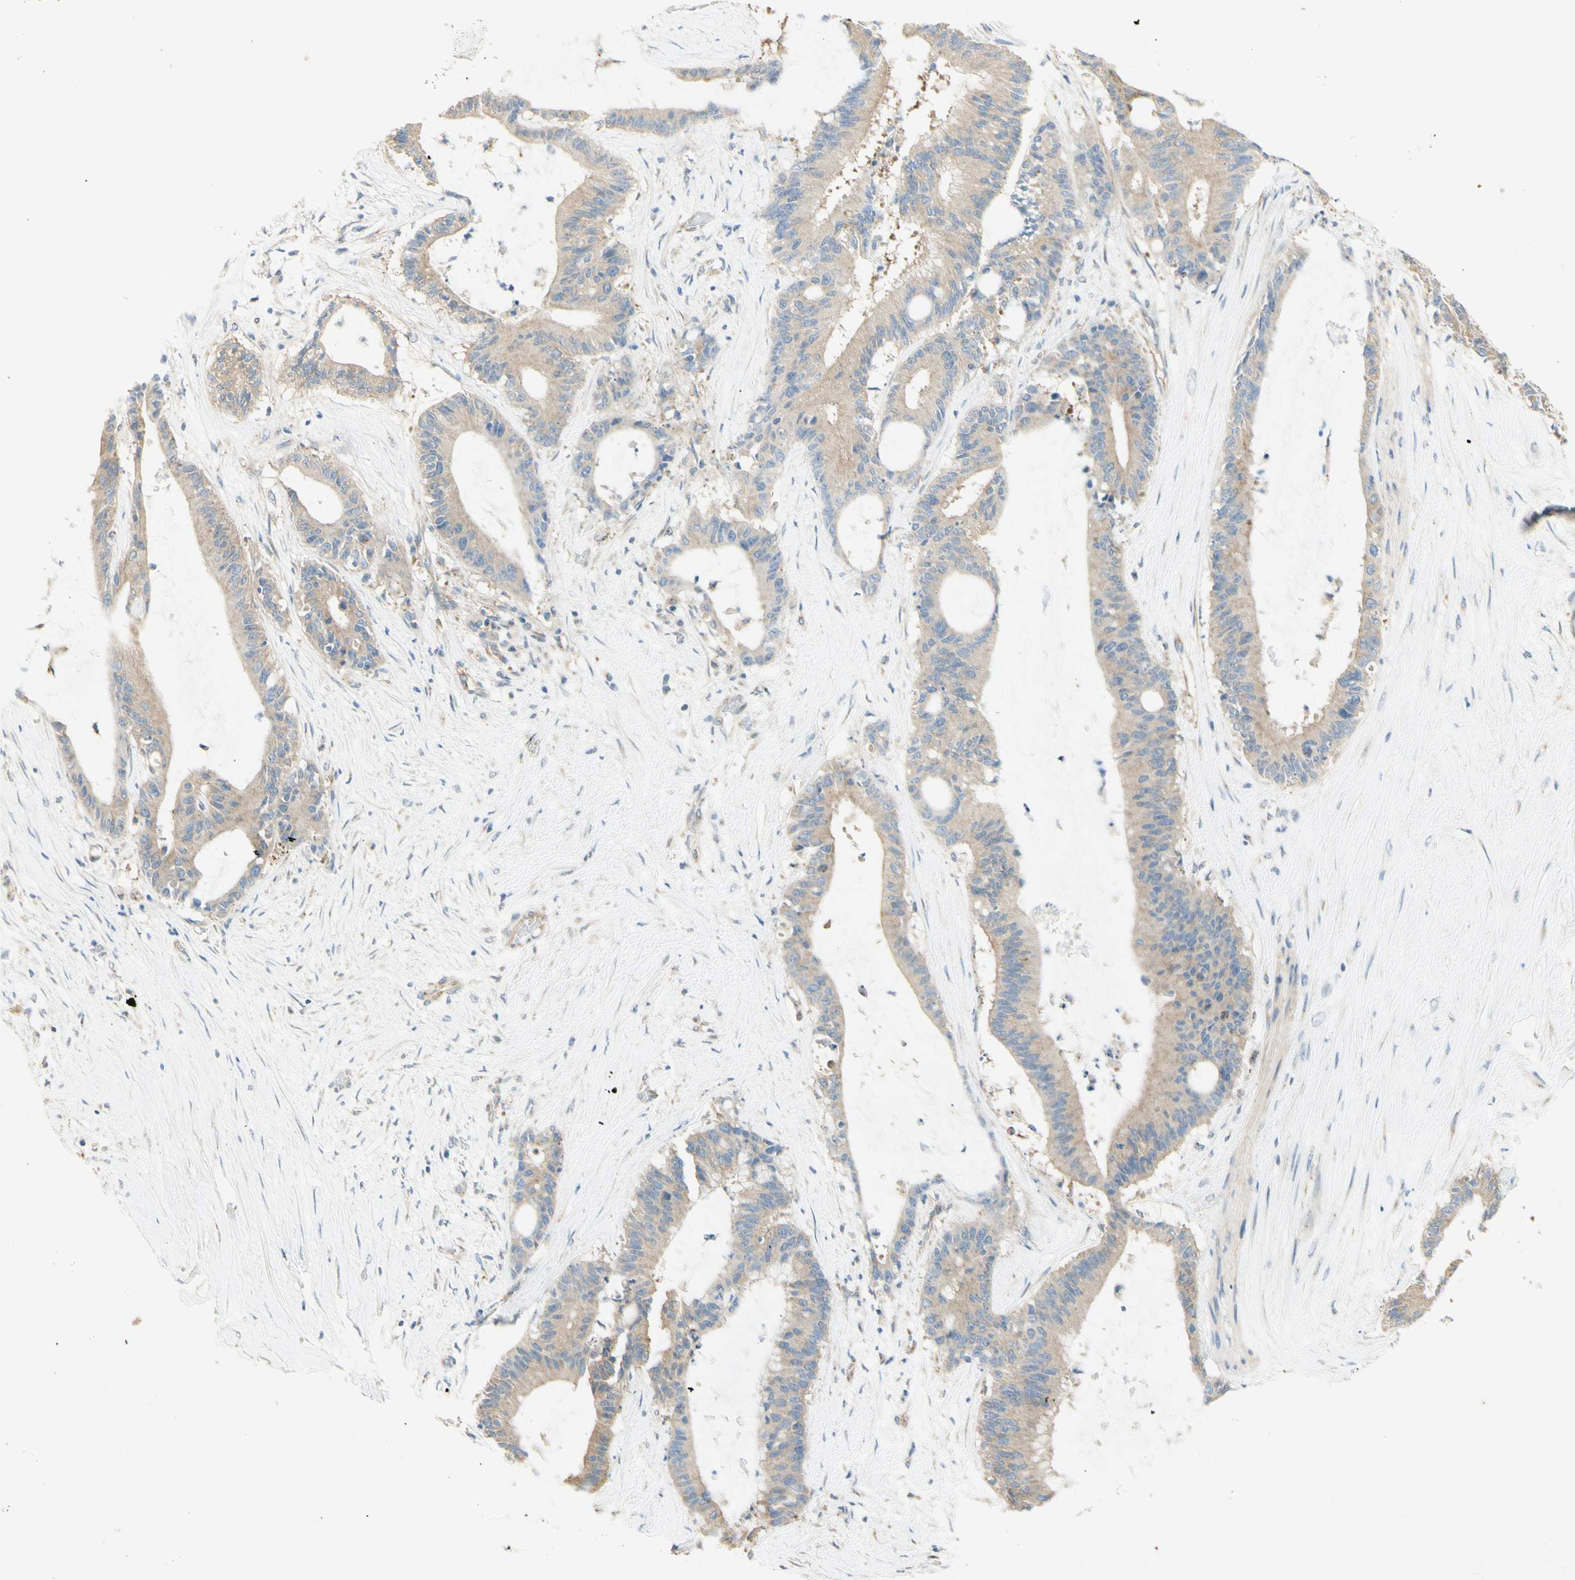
{"staining": {"intensity": "weak", "quantity": ">75%", "location": "cytoplasmic/membranous"}, "tissue": "liver cancer", "cell_type": "Tumor cells", "image_type": "cancer", "snomed": [{"axis": "morphology", "description": "Cholangiocarcinoma"}, {"axis": "topography", "description": "Liver"}], "caption": "Immunohistochemistry (IHC) (DAB (3,3'-diaminobenzidine)) staining of liver cholangiocarcinoma shows weak cytoplasmic/membranous protein positivity in about >75% of tumor cells.", "gene": "DYNC1H1", "patient": {"sex": "female", "age": 73}}